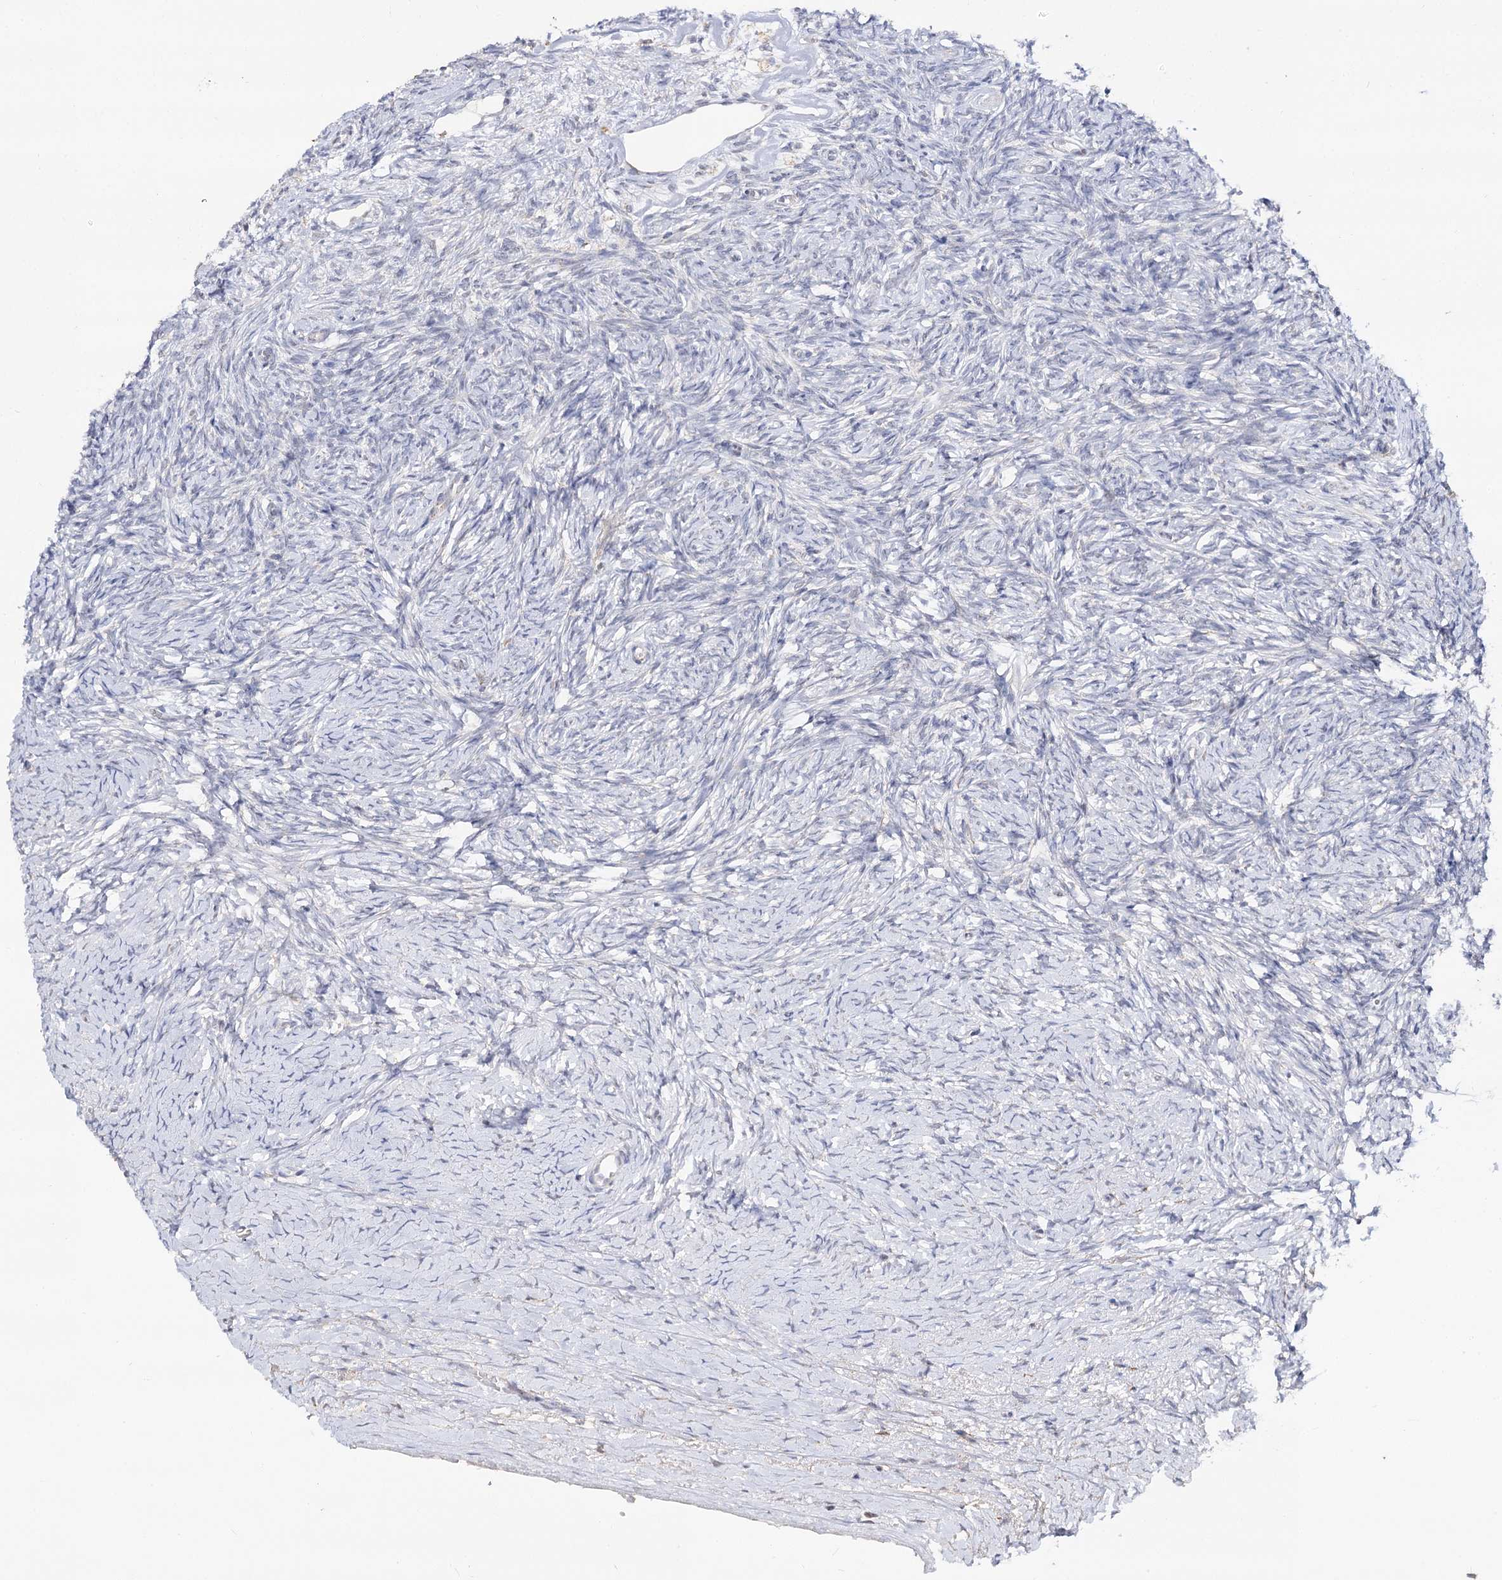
{"staining": {"intensity": "negative", "quantity": "none", "location": "none"}, "tissue": "ovary", "cell_type": "Ovarian stroma cells", "image_type": "normal", "snomed": [{"axis": "morphology", "description": "Normal tissue, NOS"}, {"axis": "morphology", "description": "Developmental malformation"}, {"axis": "topography", "description": "Ovary"}], "caption": "IHC histopathology image of unremarkable ovary: human ovary stained with DAB (3,3'-diaminobenzidine) exhibits no significant protein expression in ovarian stroma cells. Brightfield microscopy of immunohistochemistry (IHC) stained with DAB (brown) and hematoxylin (blue), captured at high magnification.", "gene": "CBR4", "patient": {"sex": "female", "age": 39}}